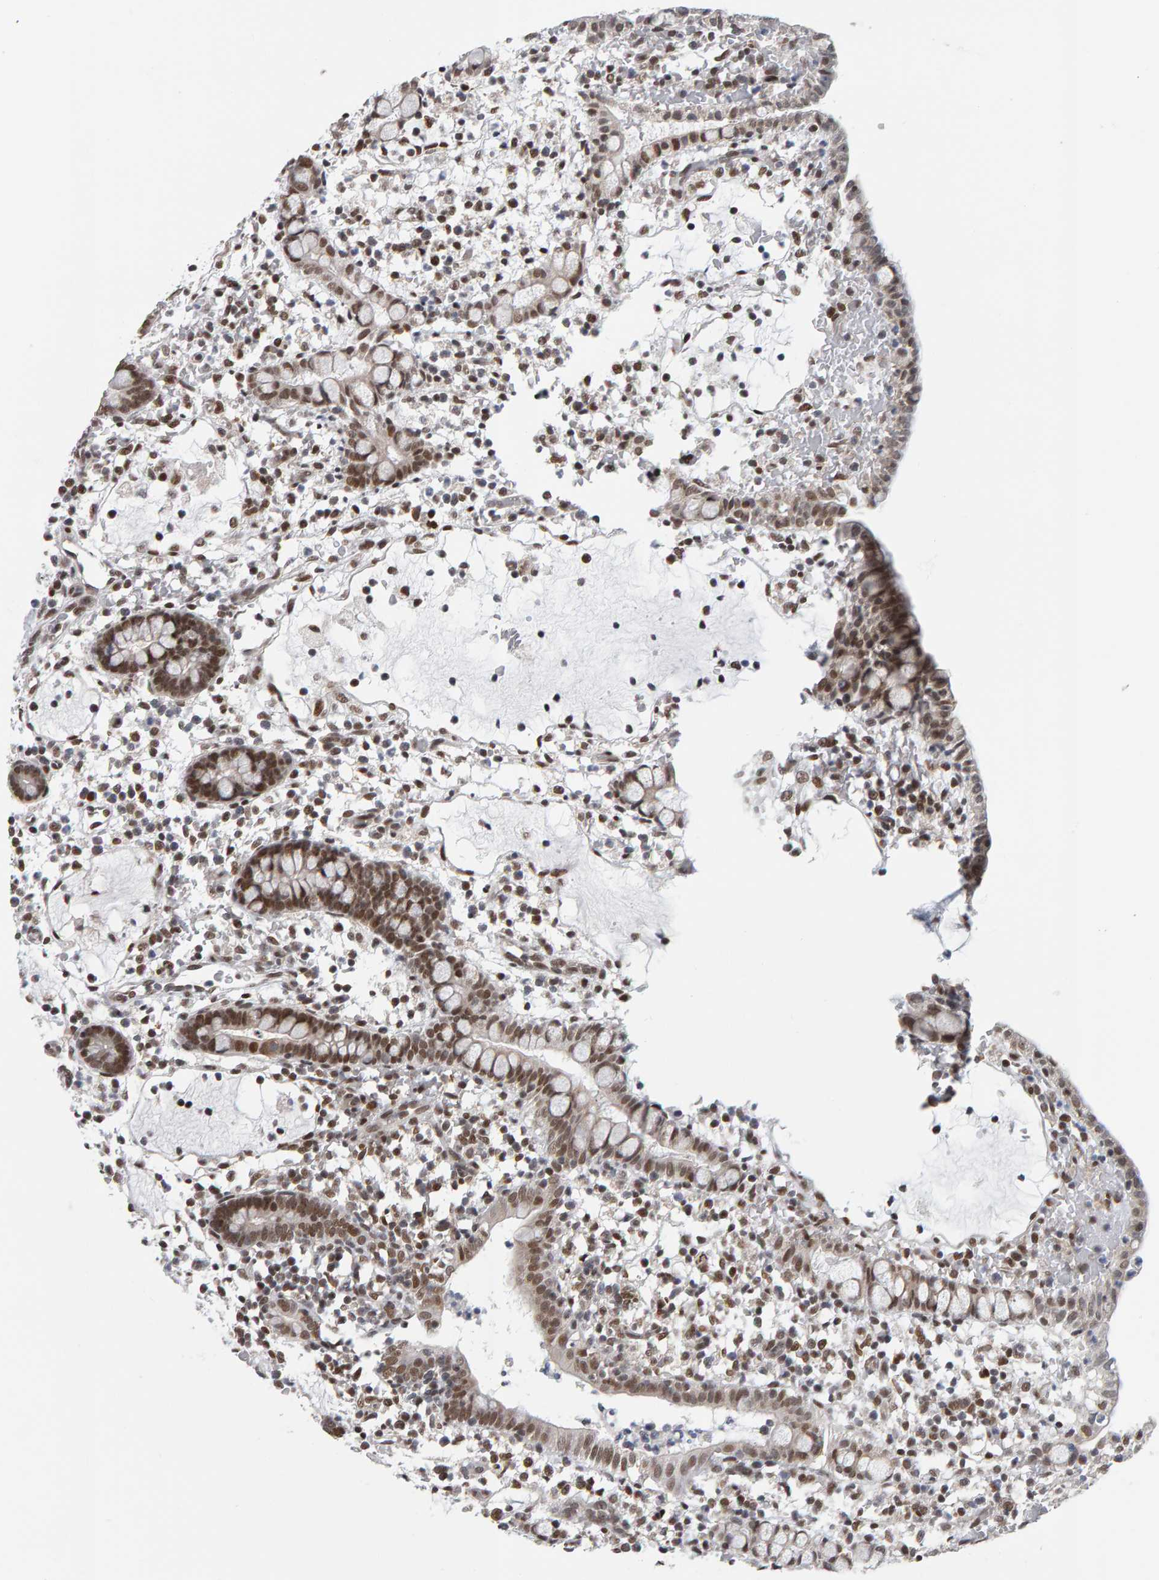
{"staining": {"intensity": "strong", "quantity": "25%-75%", "location": "nuclear"}, "tissue": "small intestine", "cell_type": "Glandular cells", "image_type": "normal", "snomed": [{"axis": "morphology", "description": "Normal tissue, NOS"}, {"axis": "morphology", "description": "Developmental malformation"}, {"axis": "topography", "description": "Small intestine"}], "caption": "Small intestine stained with a protein marker reveals strong staining in glandular cells.", "gene": "ATF7IP", "patient": {"sex": "male"}}